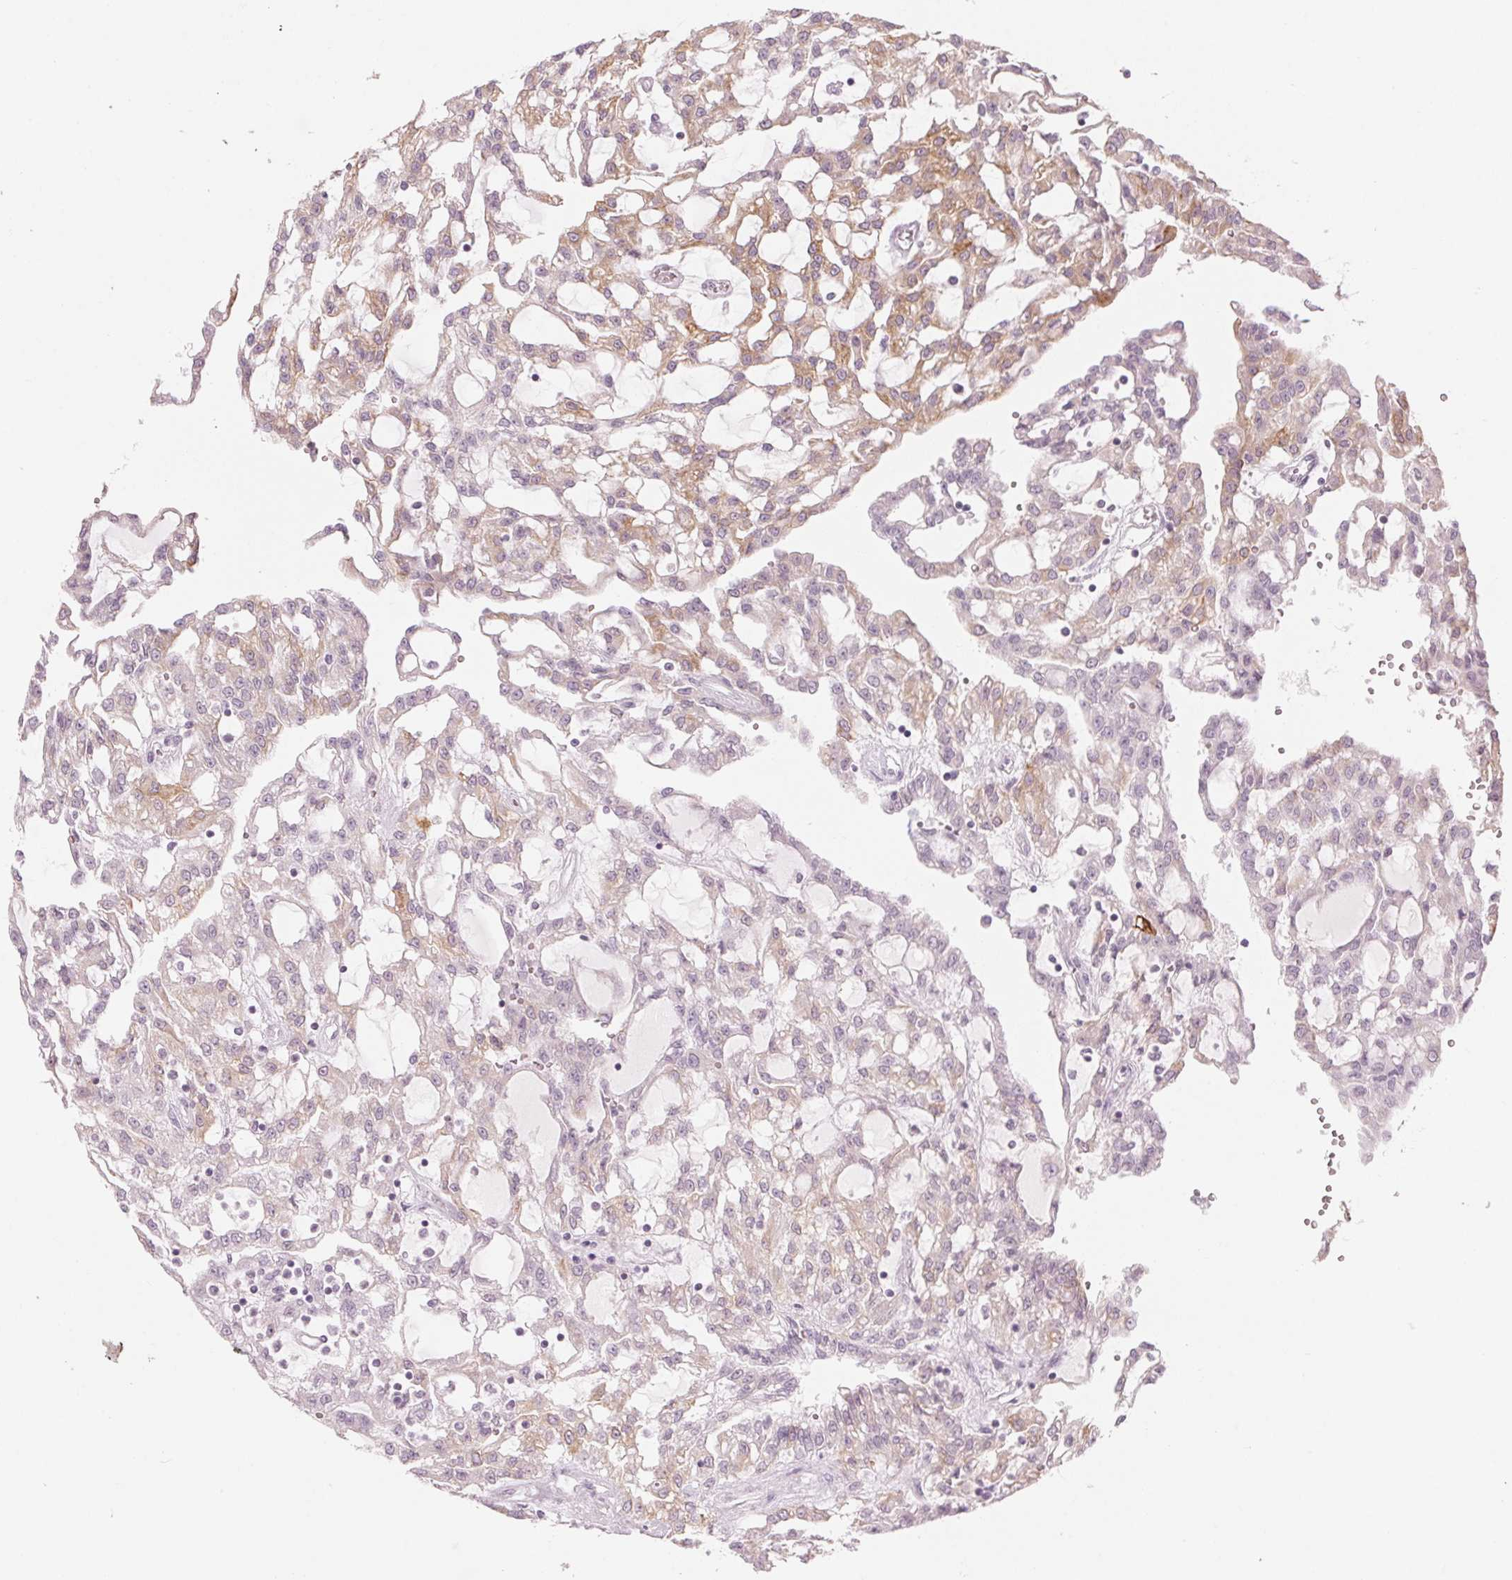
{"staining": {"intensity": "moderate", "quantity": "25%-75%", "location": "cytoplasmic/membranous"}, "tissue": "renal cancer", "cell_type": "Tumor cells", "image_type": "cancer", "snomed": [{"axis": "morphology", "description": "Adenocarcinoma, NOS"}, {"axis": "topography", "description": "Kidney"}], "caption": "Renal cancer (adenocarcinoma) stained for a protein displays moderate cytoplasmic/membranous positivity in tumor cells.", "gene": "SCTR", "patient": {"sex": "male", "age": 63}}